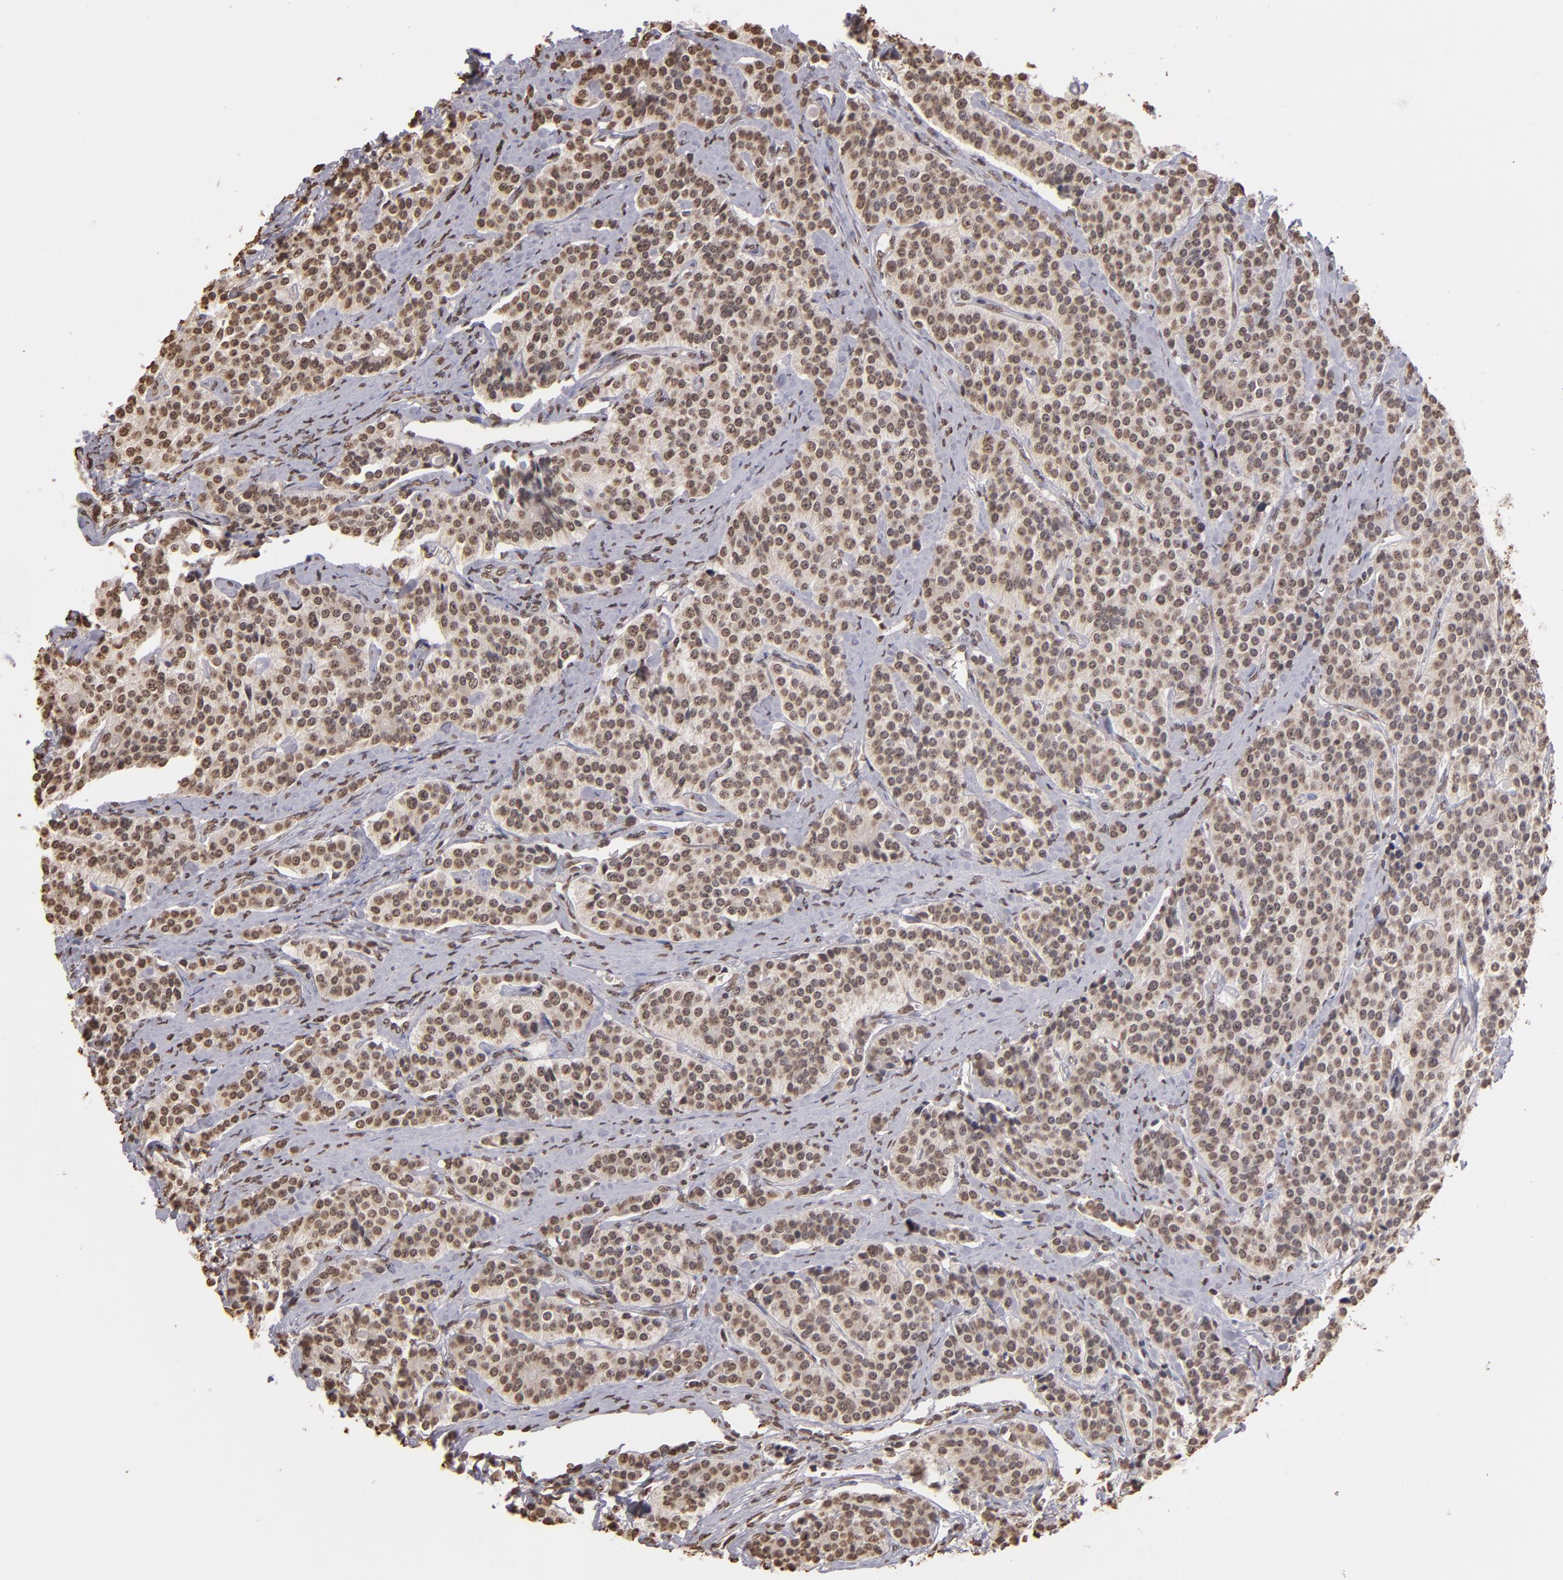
{"staining": {"intensity": "moderate", "quantity": ">75%", "location": "nuclear"}, "tissue": "carcinoid", "cell_type": "Tumor cells", "image_type": "cancer", "snomed": [{"axis": "morphology", "description": "Carcinoid, malignant, NOS"}, {"axis": "topography", "description": "Small intestine"}], "caption": "Protein expression analysis of human malignant carcinoid reveals moderate nuclear positivity in approximately >75% of tumor cells.", "gene": "LBX1", "patient": {"sex": "male", "age": 63}}